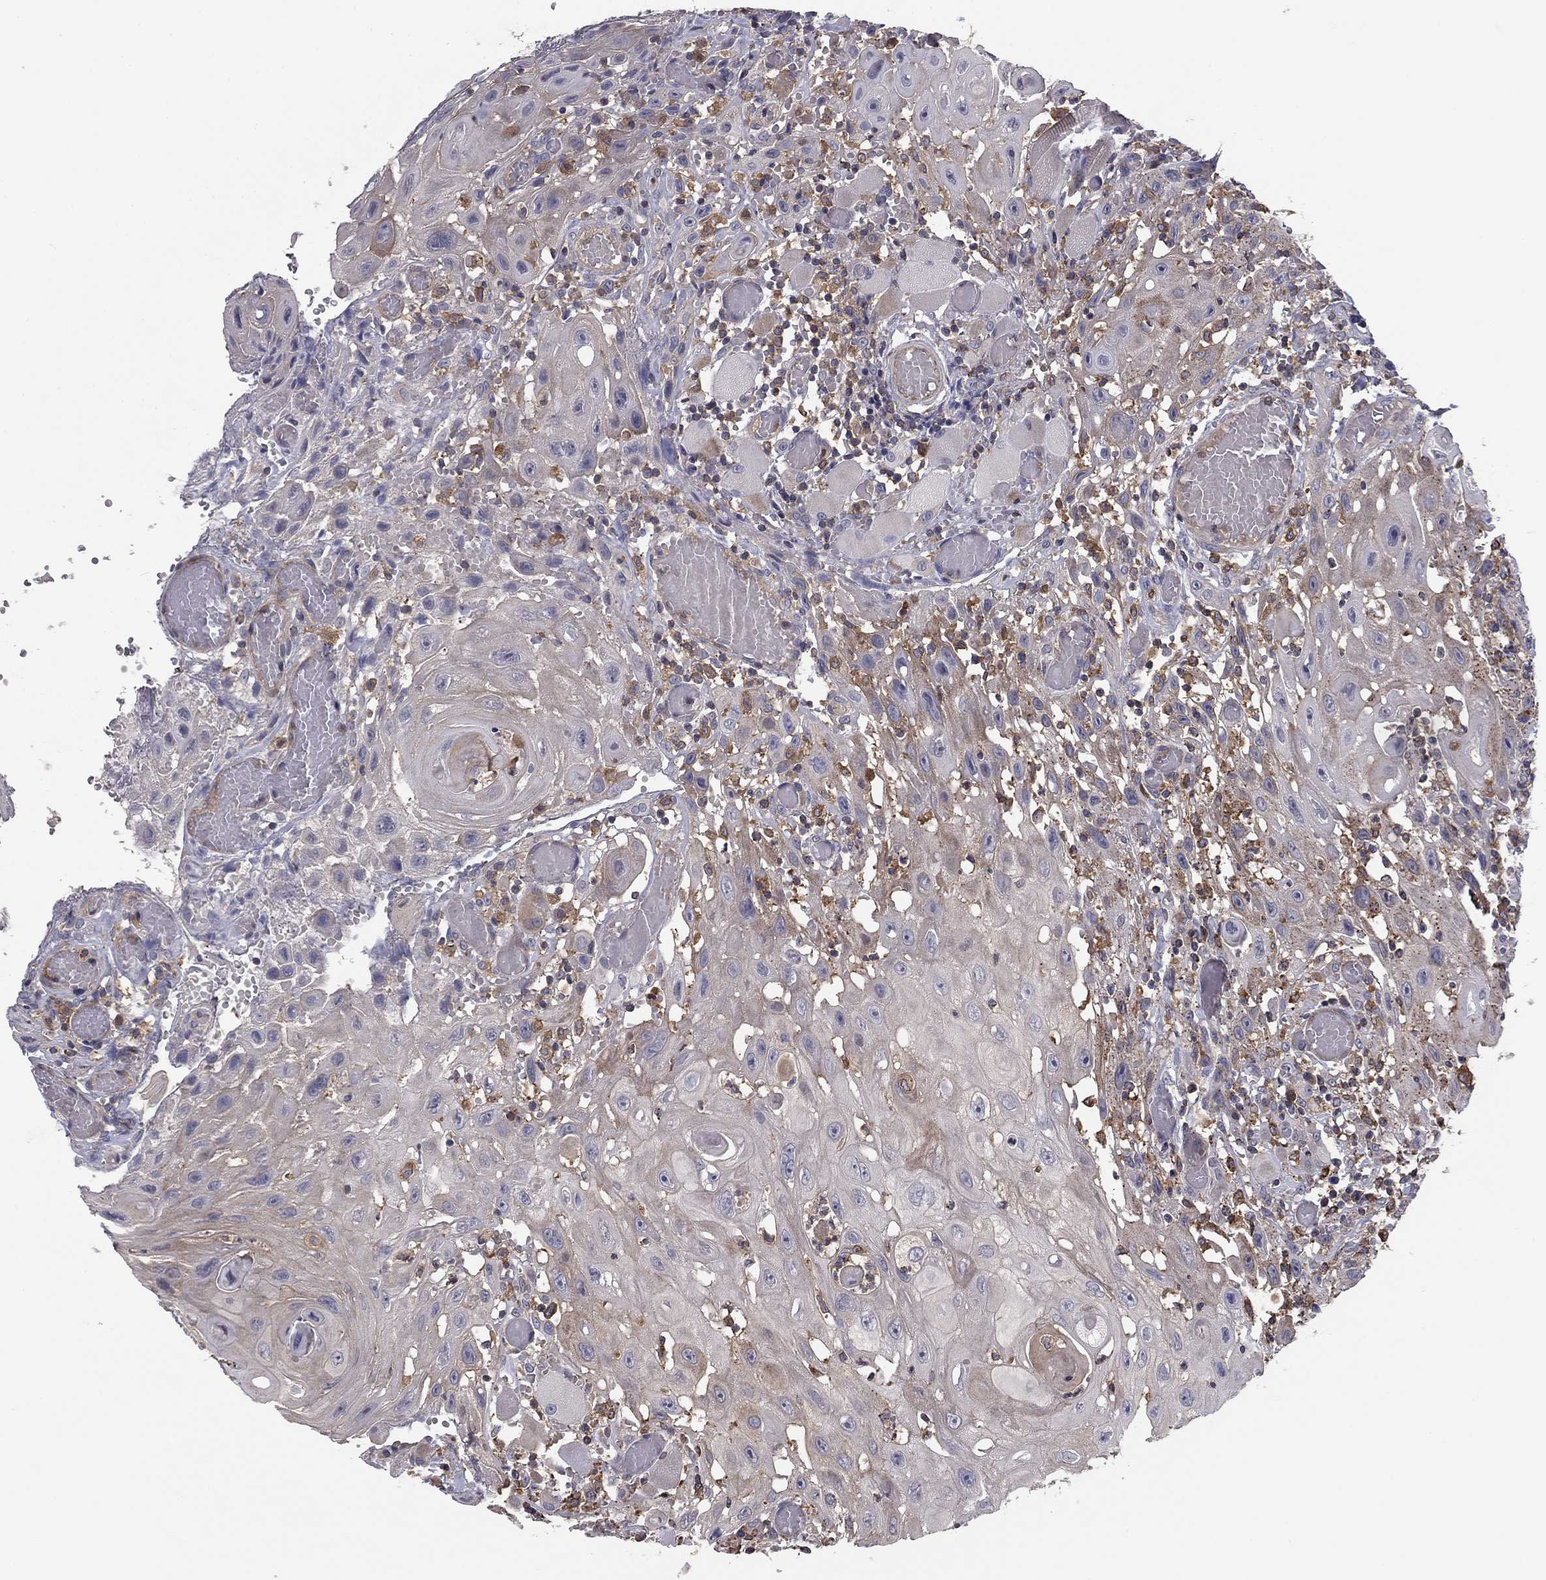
{"staining": {"intensity": "weak", "quantity": "<25%", "location": "cytoplasmic/membranous"}, "tissue": "head and neck cancer", "cell_type": "Tumor cells", "image_type": "cancer", "snomed": [{"axis": "morphology", "description": "Normal tissue, NOS"}, {"axis": "morphology", "description": "Squamous cell carcinoma, NOS"}, {"axis": "topography", "description": "Oral tissue"}, {"axis": "topography", "description": "Head-Neck"}], "caption": "Head and neck cancer stained for a protein using immunohistochemistry shows no staining tumor cells.", "gene": "PLCB2", "patient": {"sex": "male", "age": 71}}